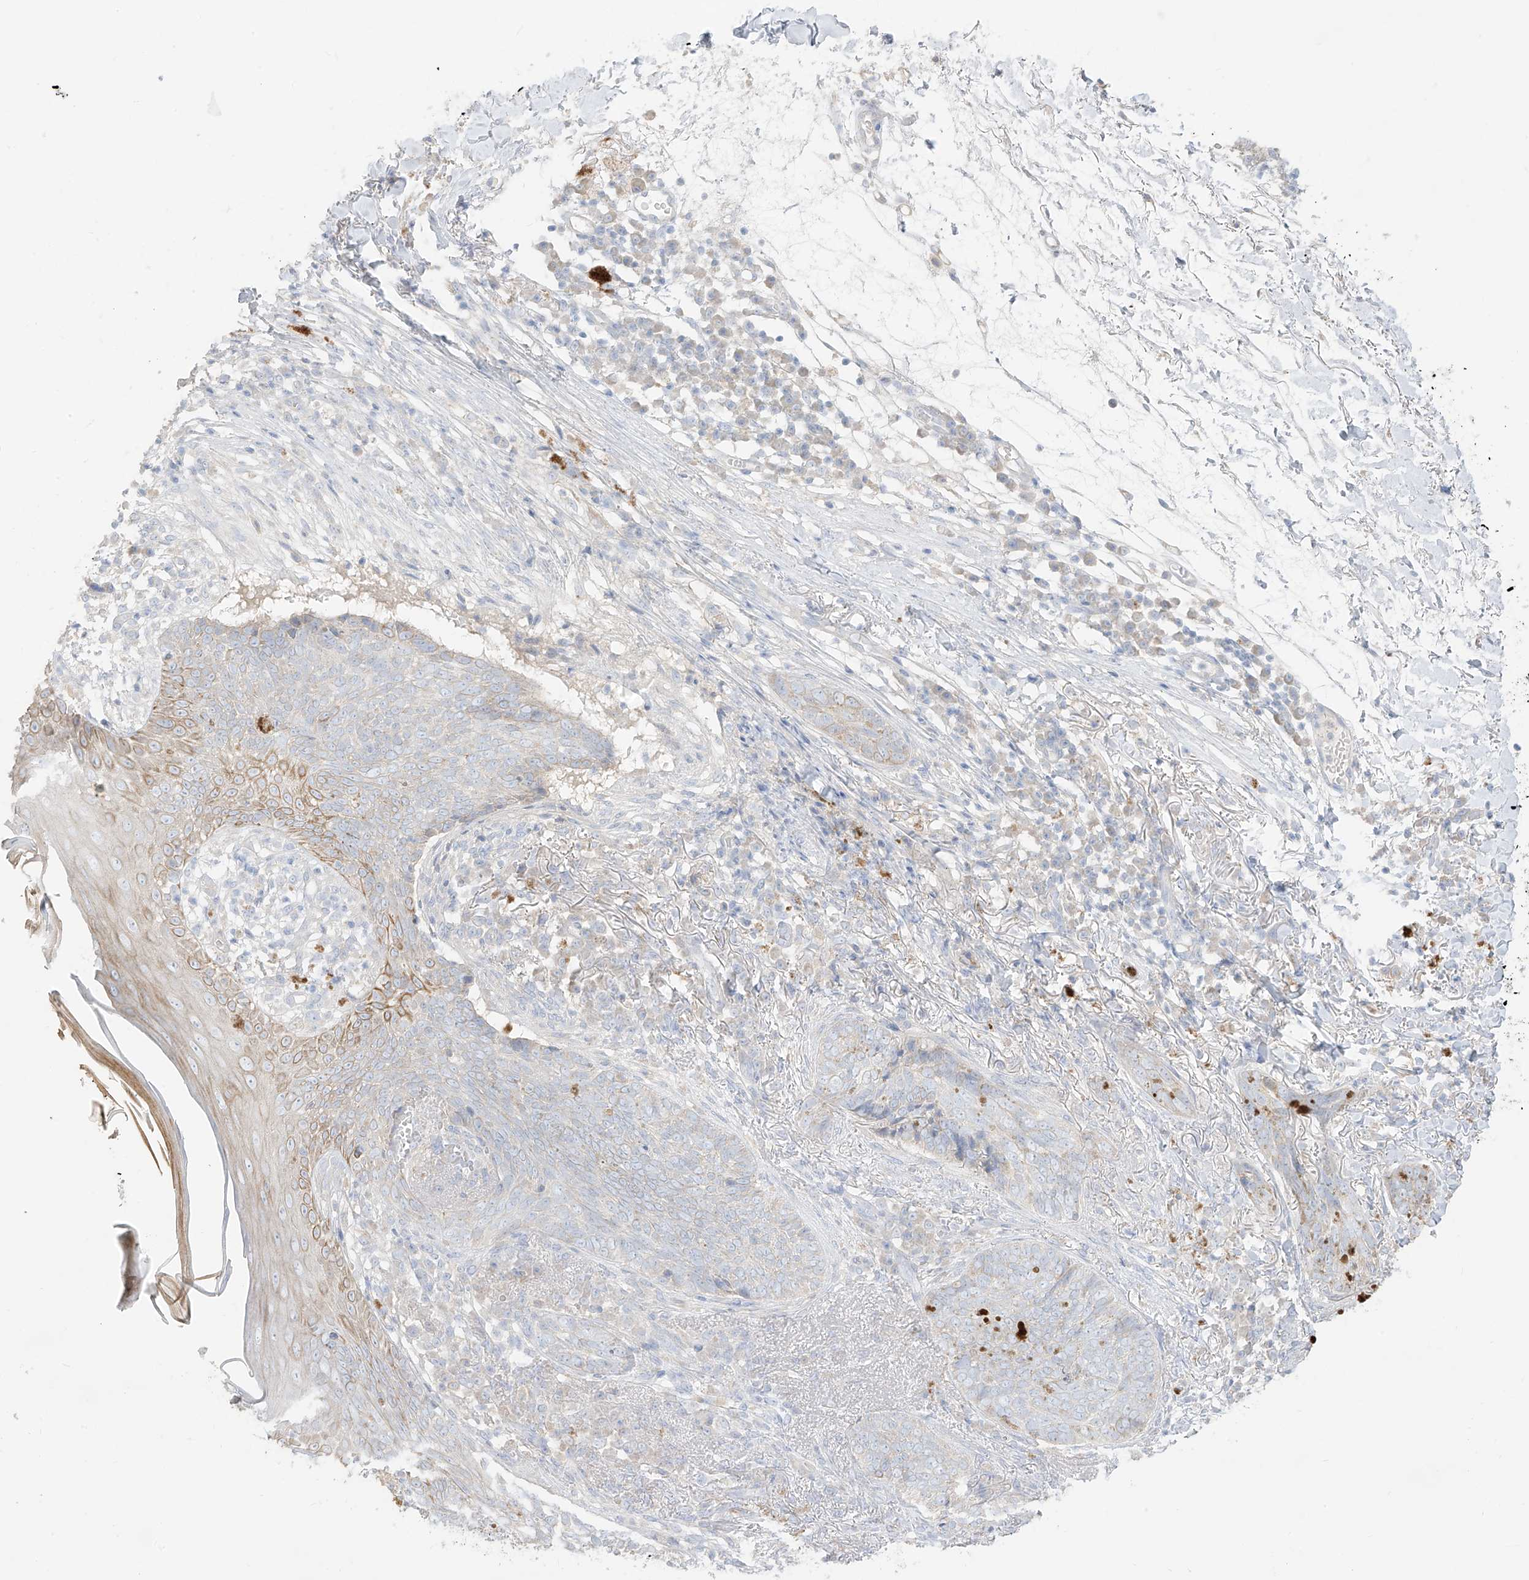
{"staining": {"intensity": "negative", "quantity": "none", "location": "none"}, "tissue": "skin cancer", "cell_type": "Tumor cells", "image_type": "cancer", "snomed": [{"axis": "morphology", "description": "Basal cell carcinoma"}, {"axis": "topography", "description": "Skin"}], "caption": "This image is of skin cancer (basal cell carcinoma) stained with immunohistochemistry (IHC) to label a protein in brown with the nuclei are counter-stained blue. There is no staining in tumor cells.", "gene": "ARHGEF40", "patient": {"sex": "male", "age": 85}}